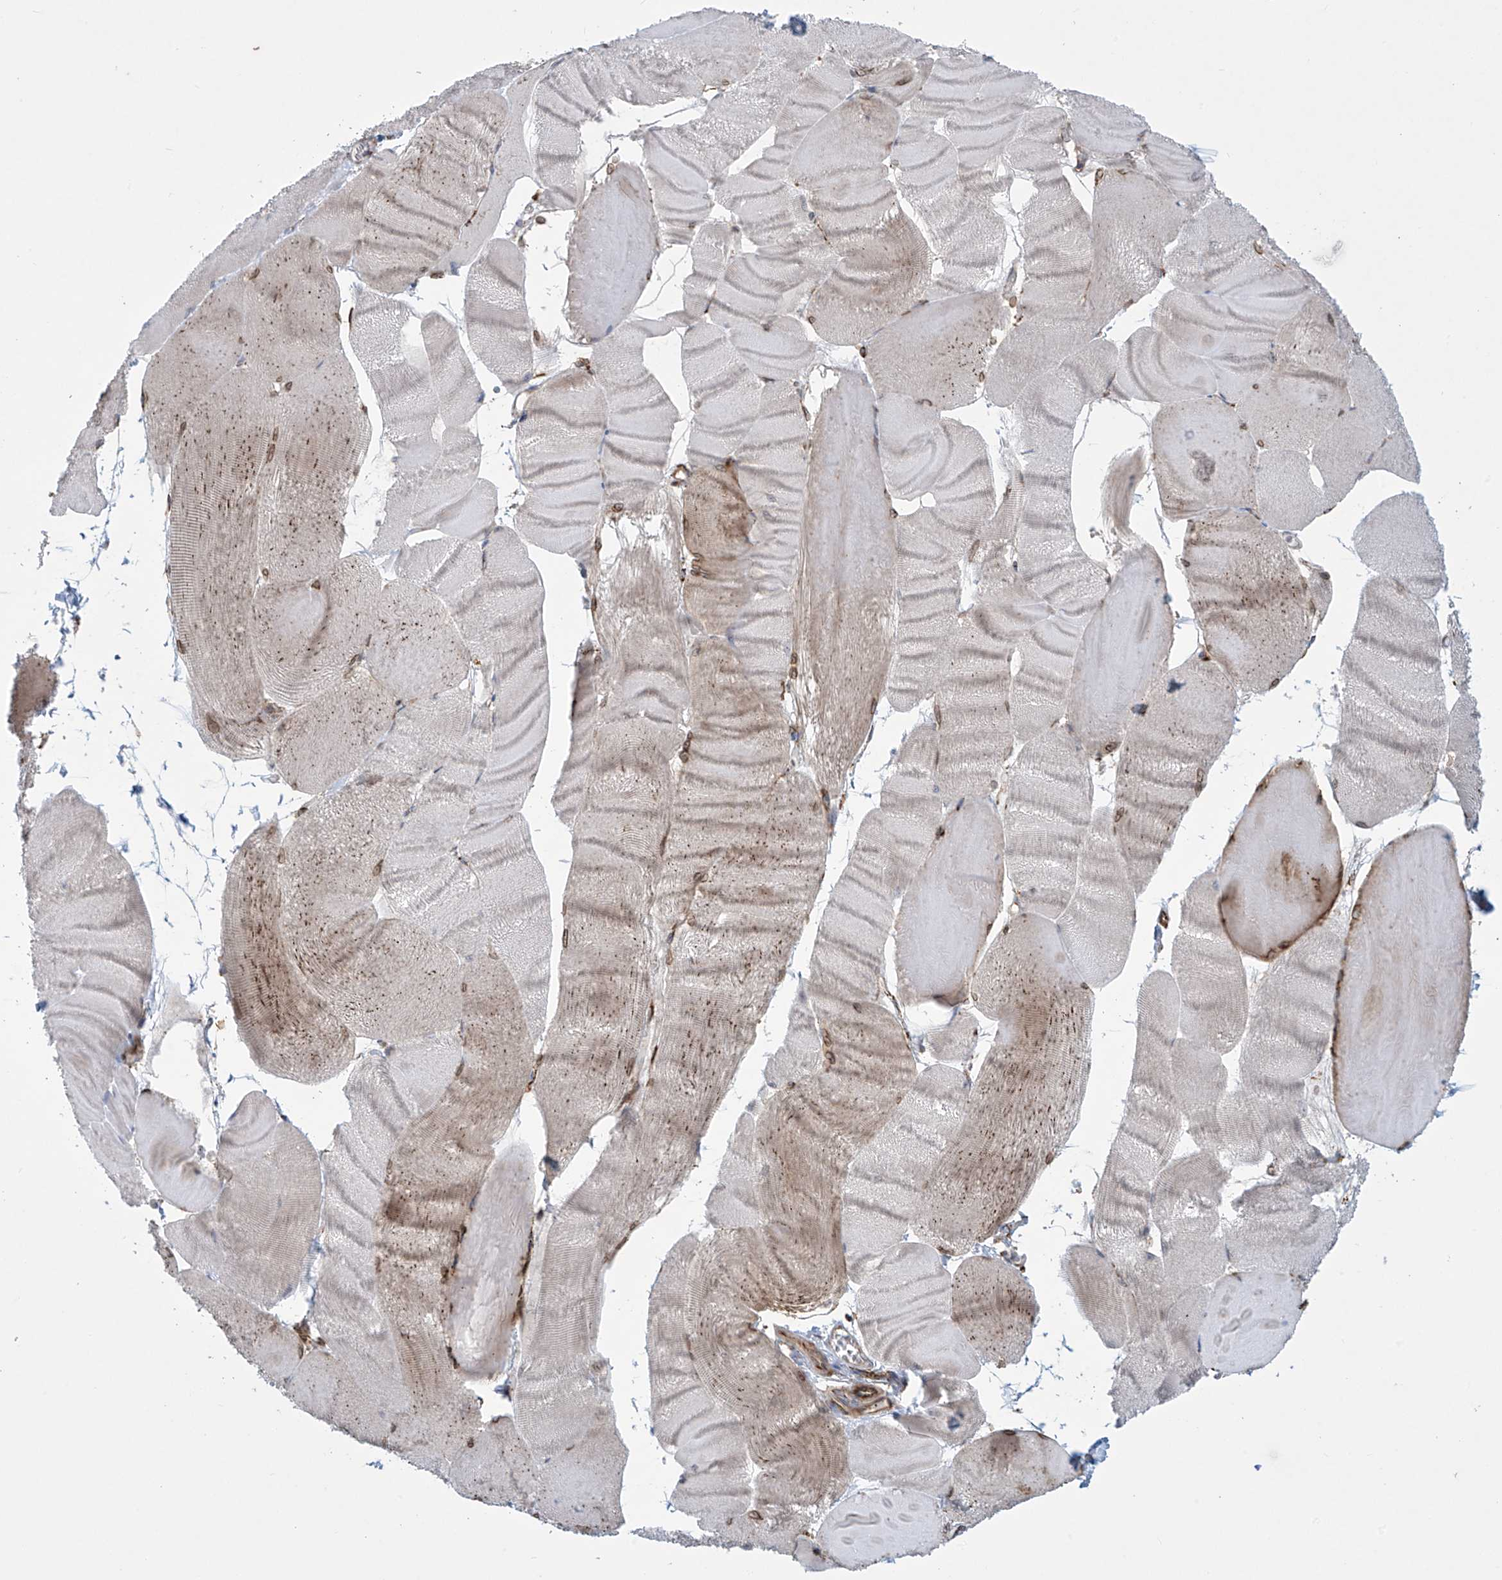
{"staining": {"intensity": "weak", "quantity": "<25%", "location": "cytoplasmic/membranous"}, "tissue": "skeletal muscle", "cell_type": "Myocytes", "image_type": "normal", "snomed": [{"axis": "morphology", "description": "Normal tissue, NOS"}, {"axis": "morphology", "description": "Basal cell carcinoma"}, {"axis": "topography", "description": "Skeletal muscle"}], "caption": "The histopathology image demonstrates no staining of myocytes in unremarkable skeletal muscle.", "gene": "MX1", "patient": {"sex": "female", "age": 64}}